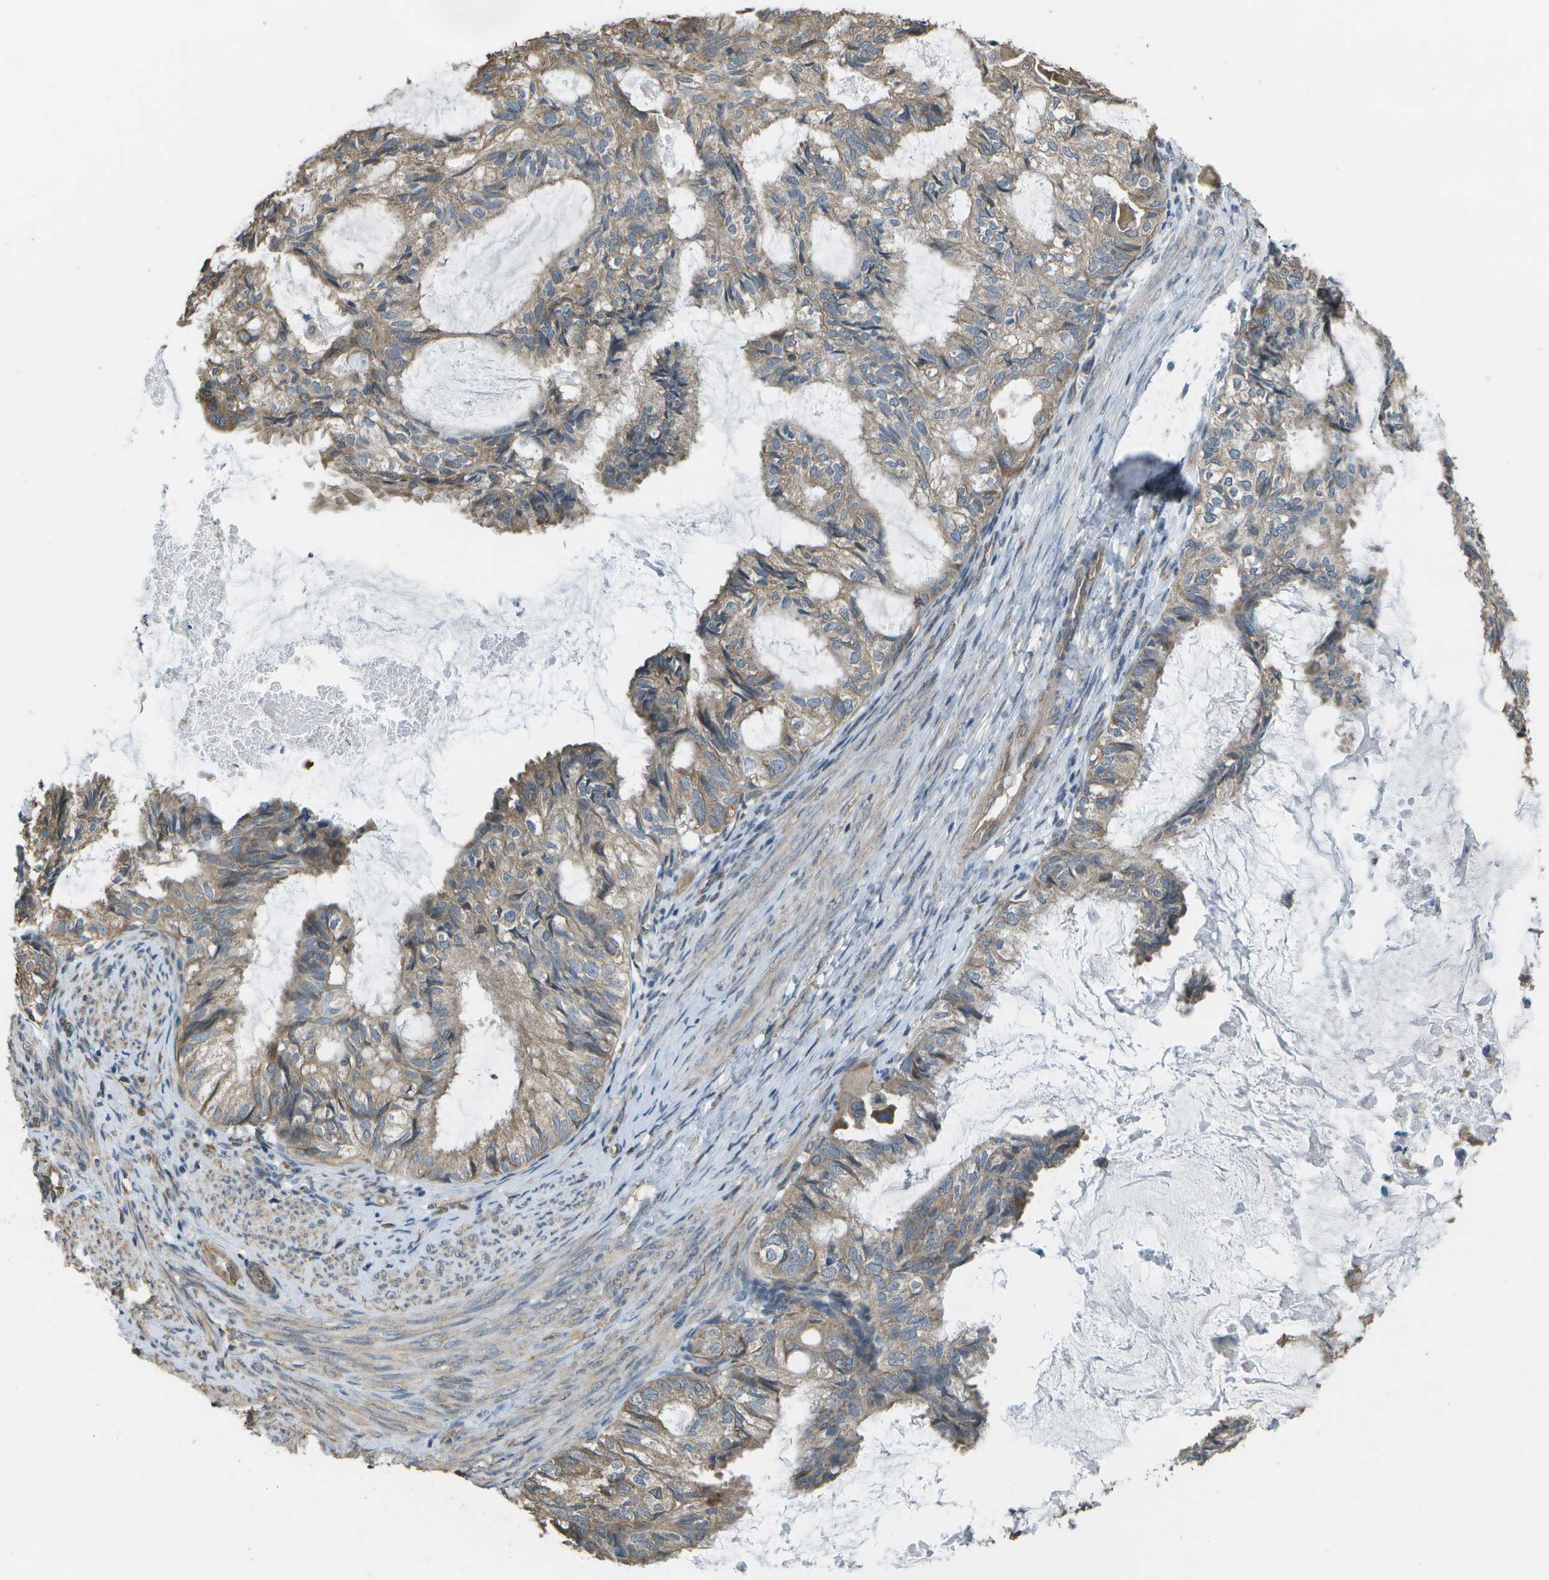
{"staining": {"intensity": "moderate", "quantity": ">75%", "location": "cytoplasmic/membranous"}, "tissue": "cervical cancer", "cell_type": "Tumor cells", "image_type": "cancer", "snomed": [{"axis": "morphology", "description": "Normal tissue, NOS"}, {"axis": "morphology", "description": "Adenocarcinoma, NOS"}, {"axis": "topography", "description": "Cervix"}, {"axis": "topography", "description": "Endometrium"}], "caption": "Immunohistochemical staining of adenocarcinoma (cervical) reveals medium levels of moderate cytoplasmic/membranous protein staining in about >75% of tumor cells.", "gene": "CLNS1A", "patient": {"sex": "female", "age": 86}}